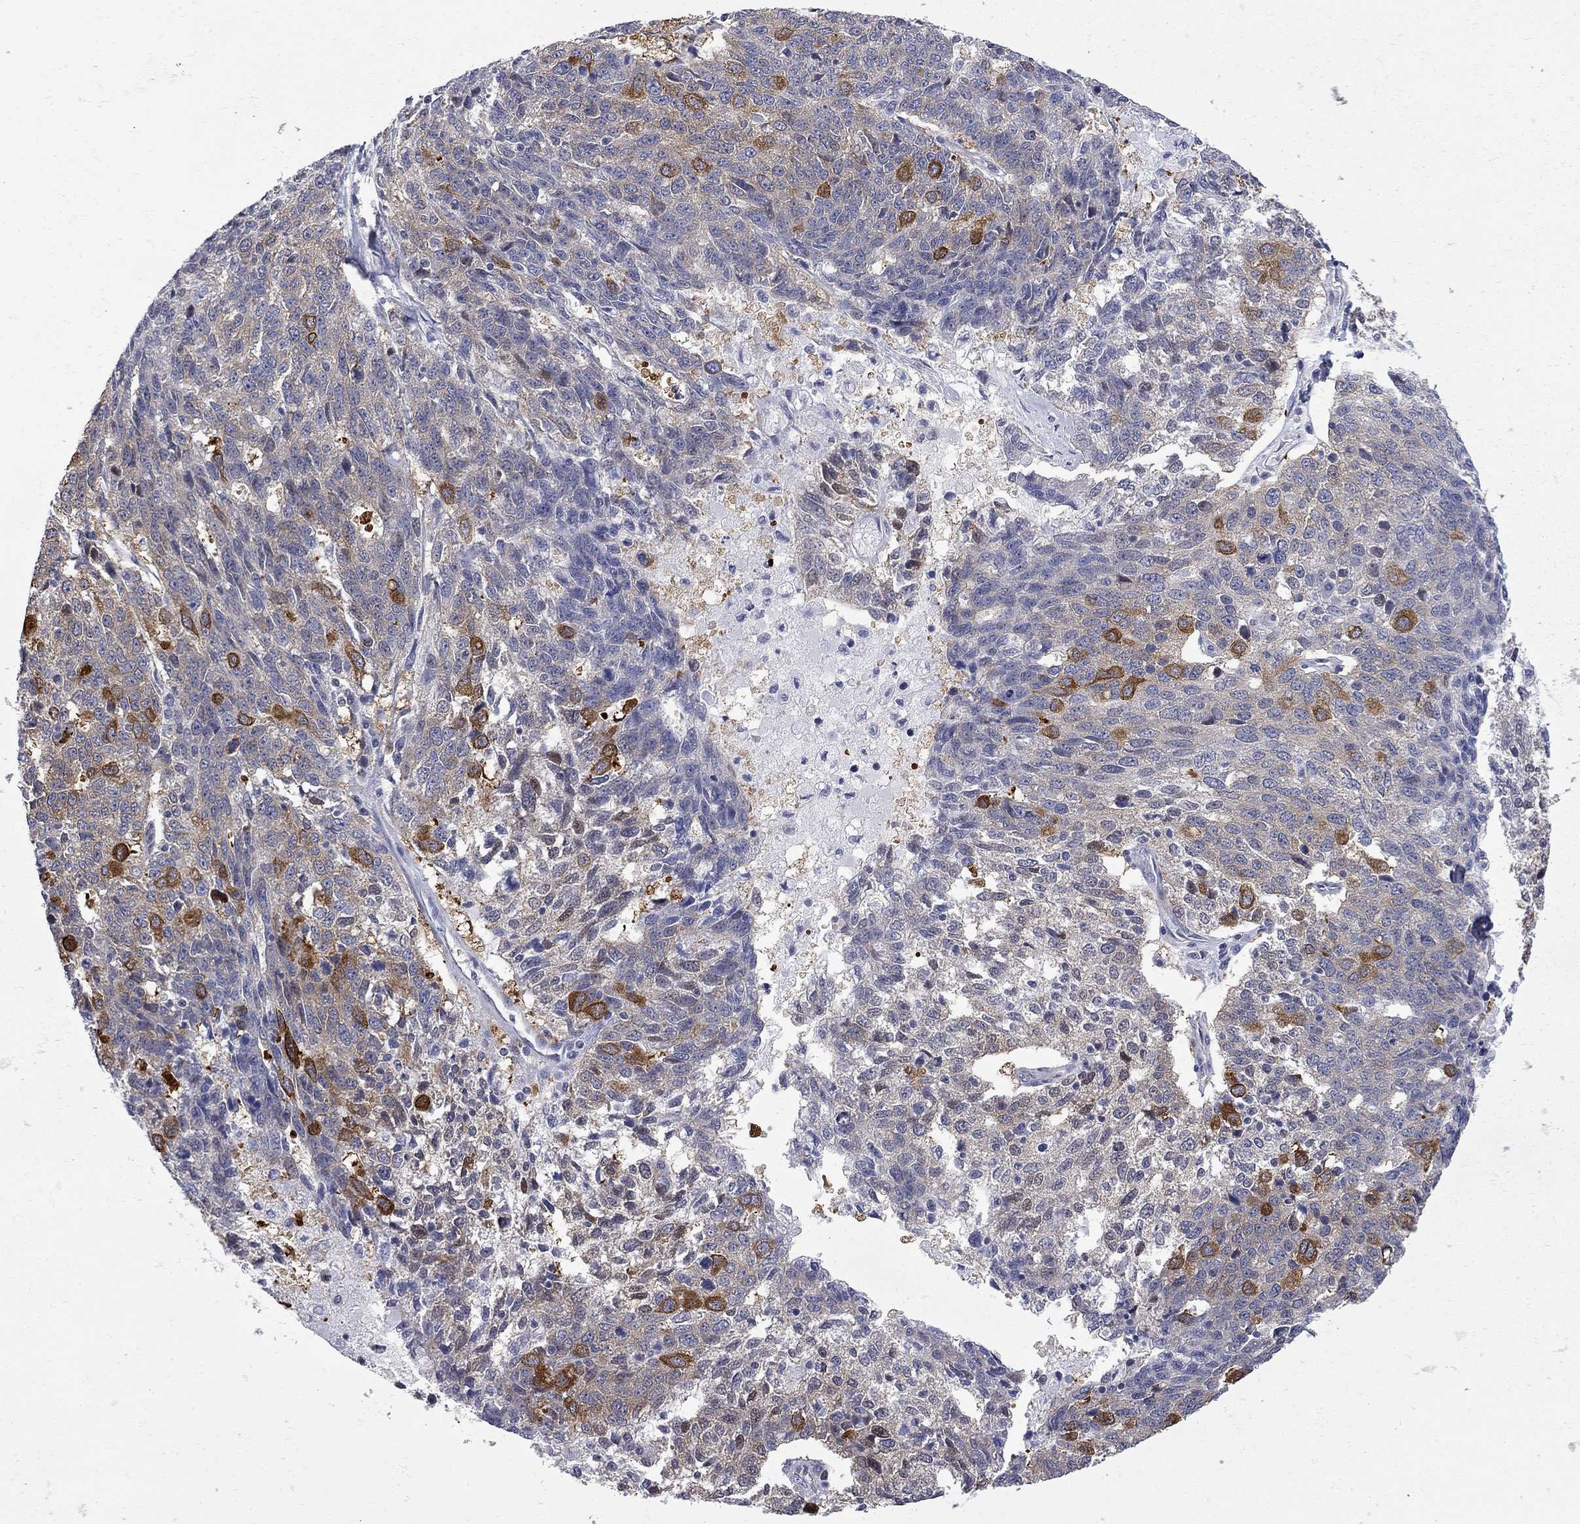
{"staining": {"intensity": "strong", "quantity": "<25%", "location": "cytoplasmic/membranous"}, "tissue": "ovarian cancer", "cell_type": "Tumor cells", "image_type": "cancer", "snomed": [{"axis": "morphology", "description": "Cystadenocarcinoma, serous, NOS"}, {"axis": "topography", "description": "Ovary"}], "caption": "The histopathology image demonstrates immunohistochemical staining of ovarian cancer (serous cystadenocarcinoma). There is strong cytoplasmic/membranous staining is appreciated in approximately <25% of tumor cells.", "gene": "GALNT8", "patient": {"sex": "female", "age": 71}}